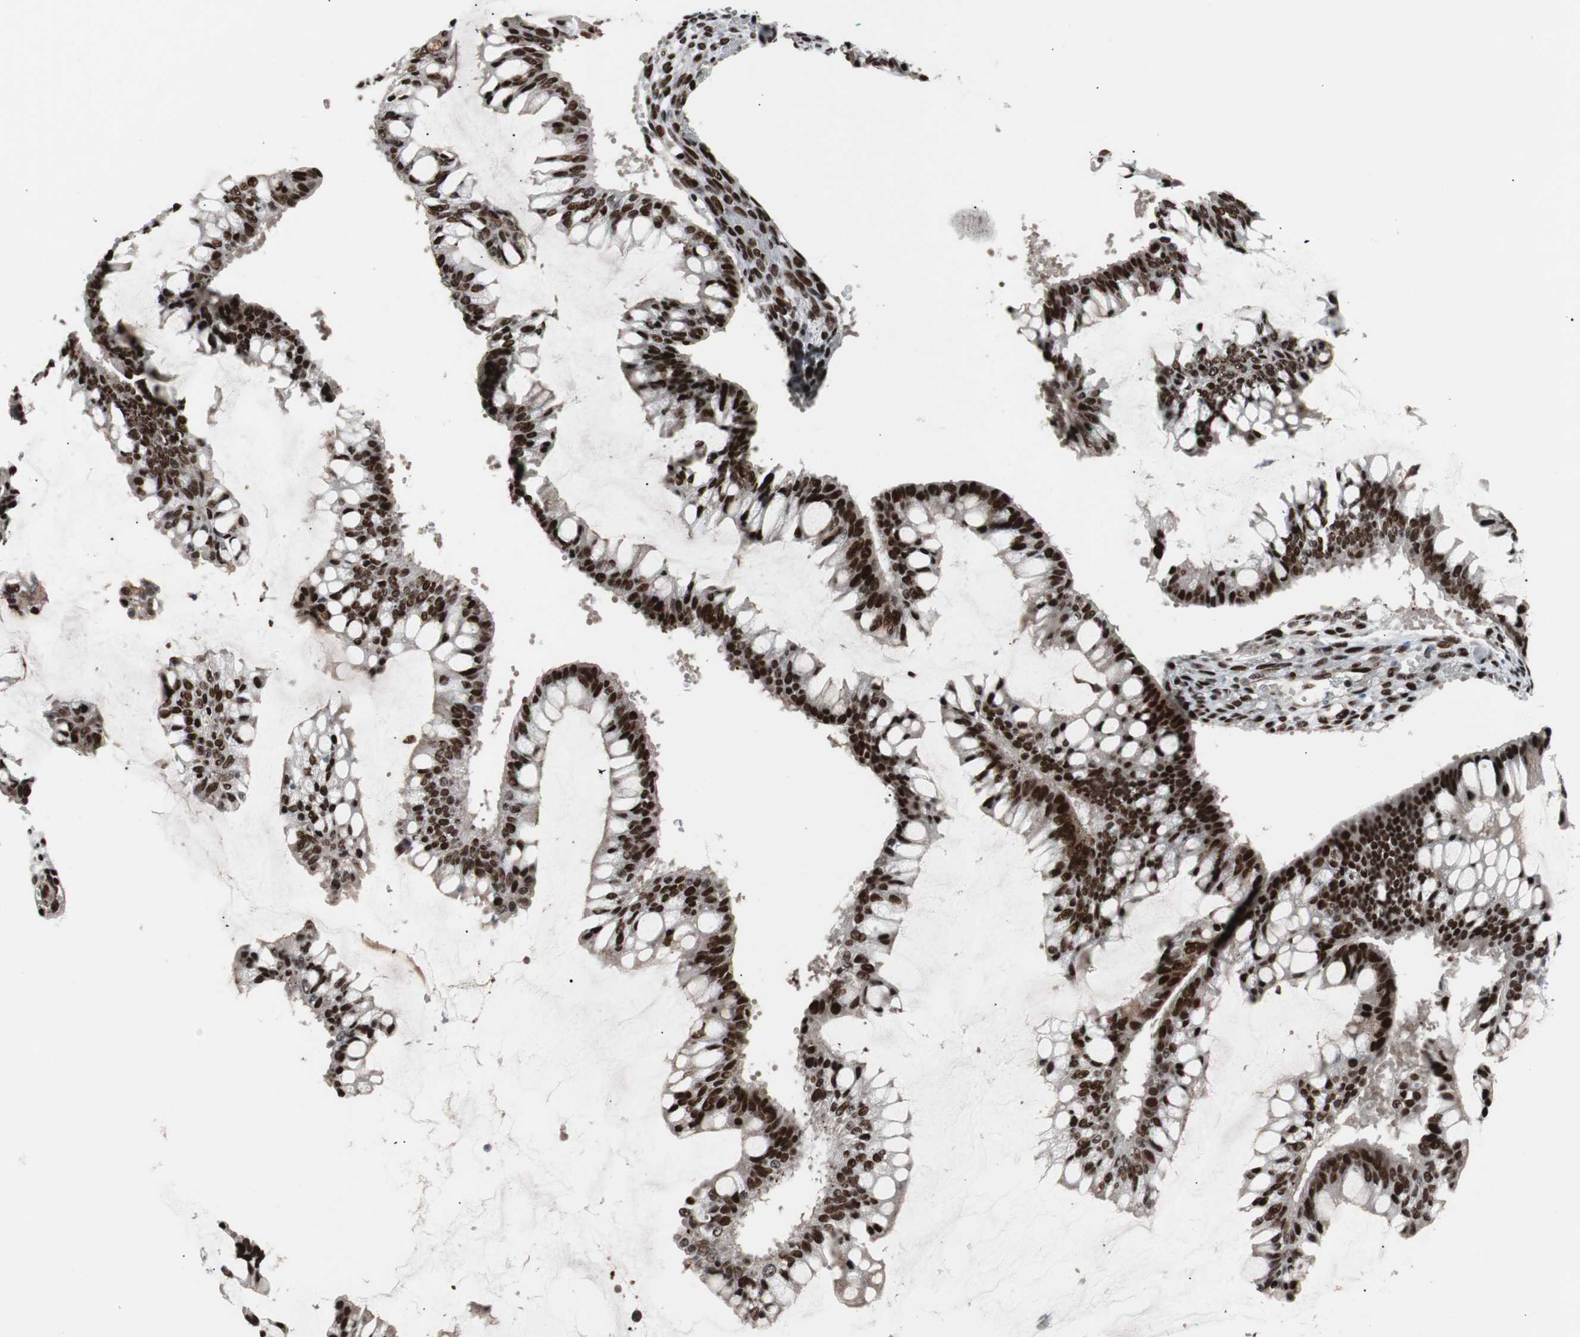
{"staining": {"intensity": "strong", "quantity": ">75%", "location": "nuclear"}, "tissue": "ovarian cancer", "cell_type": "Tumor cells", "image_type": "cancer", "snomed": [{"axis": "morphology", "description": "Cystadenocarcinoma, mucinous, NOS"}, {"axis": "topography", "description": "Ovary"}], "caption": "Mucinous cystadenocarcinoma (ovarian) stained for a protein (brown) displays strong nuclear positive staining in approximately >75% of tumor cells.", "gene": "NBL1", "patient": {"sex": "female", "age": 73}}